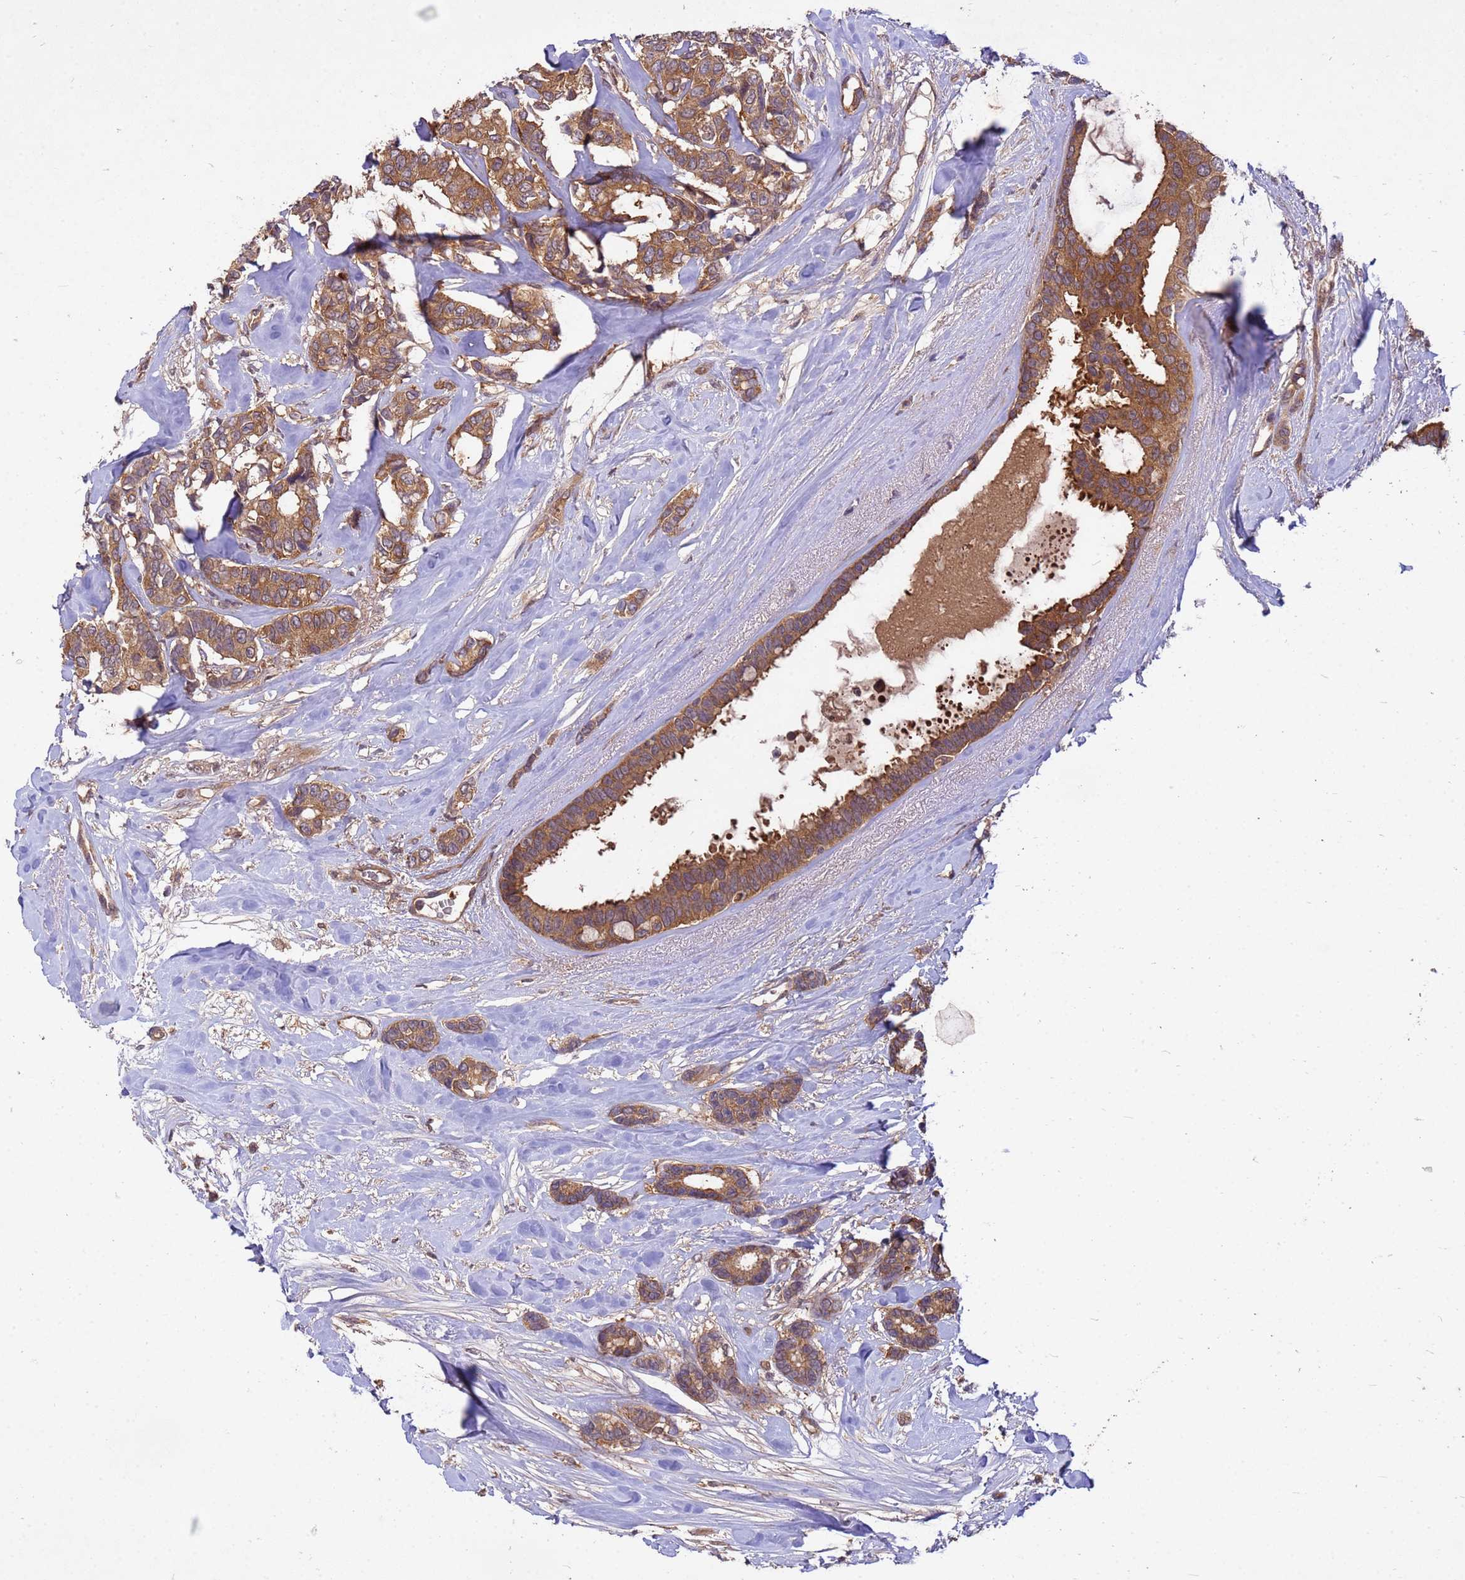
{"staining": {"intensity": "moderate", "quantity": ">75%", "location": "cytoplasmic/membranous"}, "tissue": "breast cancer", "cell_type": "Tumor cells", "image_type": "cancer", "snomed": [{"axis": "morphology", "description": "Duct carcinoma"}, {"axis": "topography", "description": "Breast"}], "caption": "IHC of invasive ductal carcinoma (breast) exhibits medium levels of moderate cytoplasmic/membranous positivity in about >75% of tumor cells.", "gene": "PPP2CB", "patient": {"sex": "female", "age": 87}}